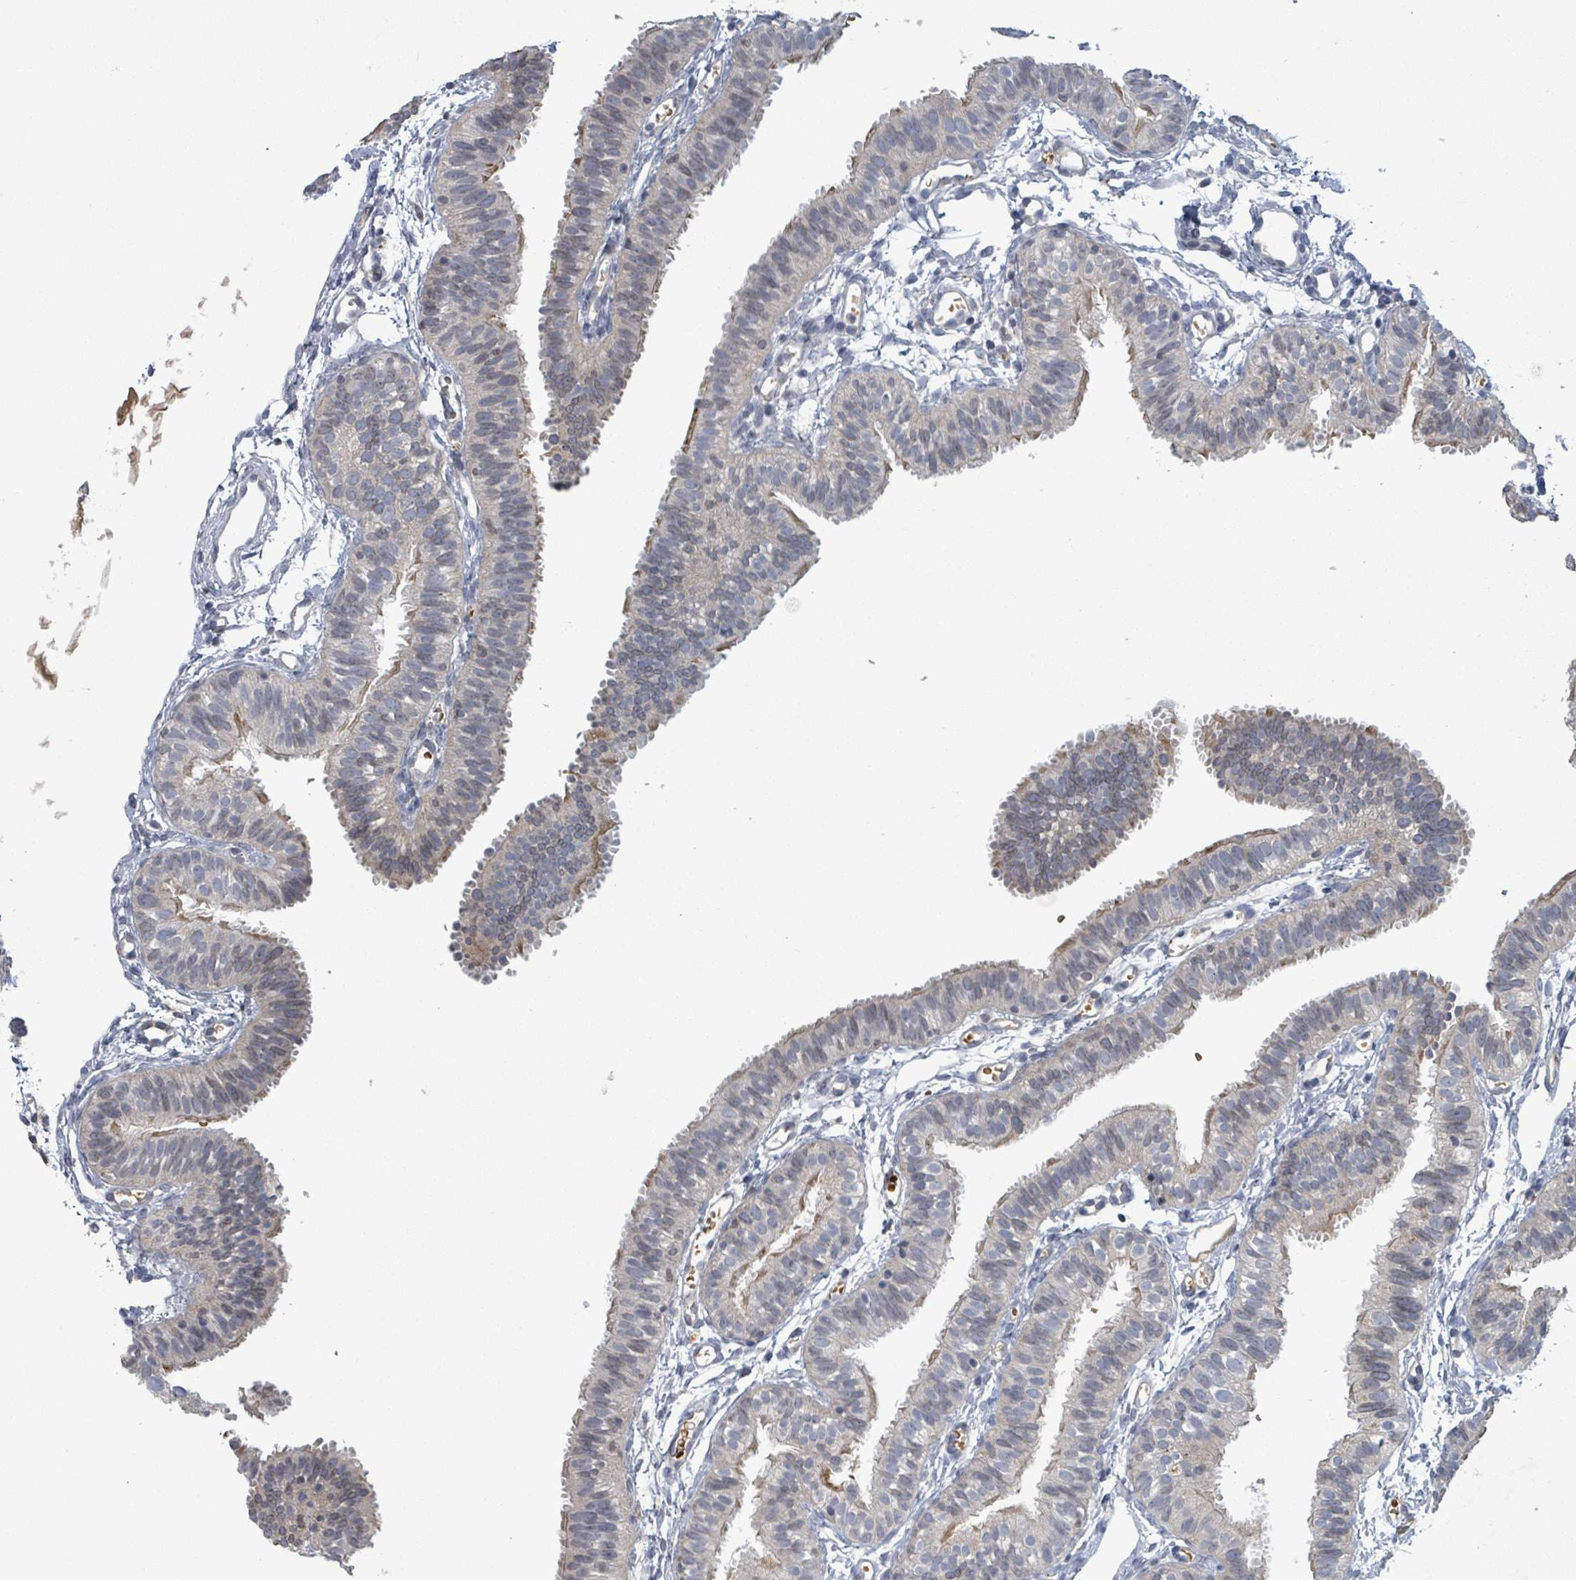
{"staining": {"intensity": "negative", "quantity": "none", "location": "none"}, "tissue": "fallopian tube", "cell_type": "Glandular cells", "image_type": "normal", "snomed": [{"axis": "morphology", "description": "Normal tissue, NOS"}, {"axis": "topography", "description": "Fallopian tube"}], "caption": "DAB immunohistochemical staining of benign fallopian tube reveals no significant staining in glandular cells. Brightfield microscopy of immunohistochemistry (IHC) stained with DAB (brown) and hematoxylin (blue), captured at high magnification.", "gene": "GRM8", "patient": {"sex": "female", "age": 35}}